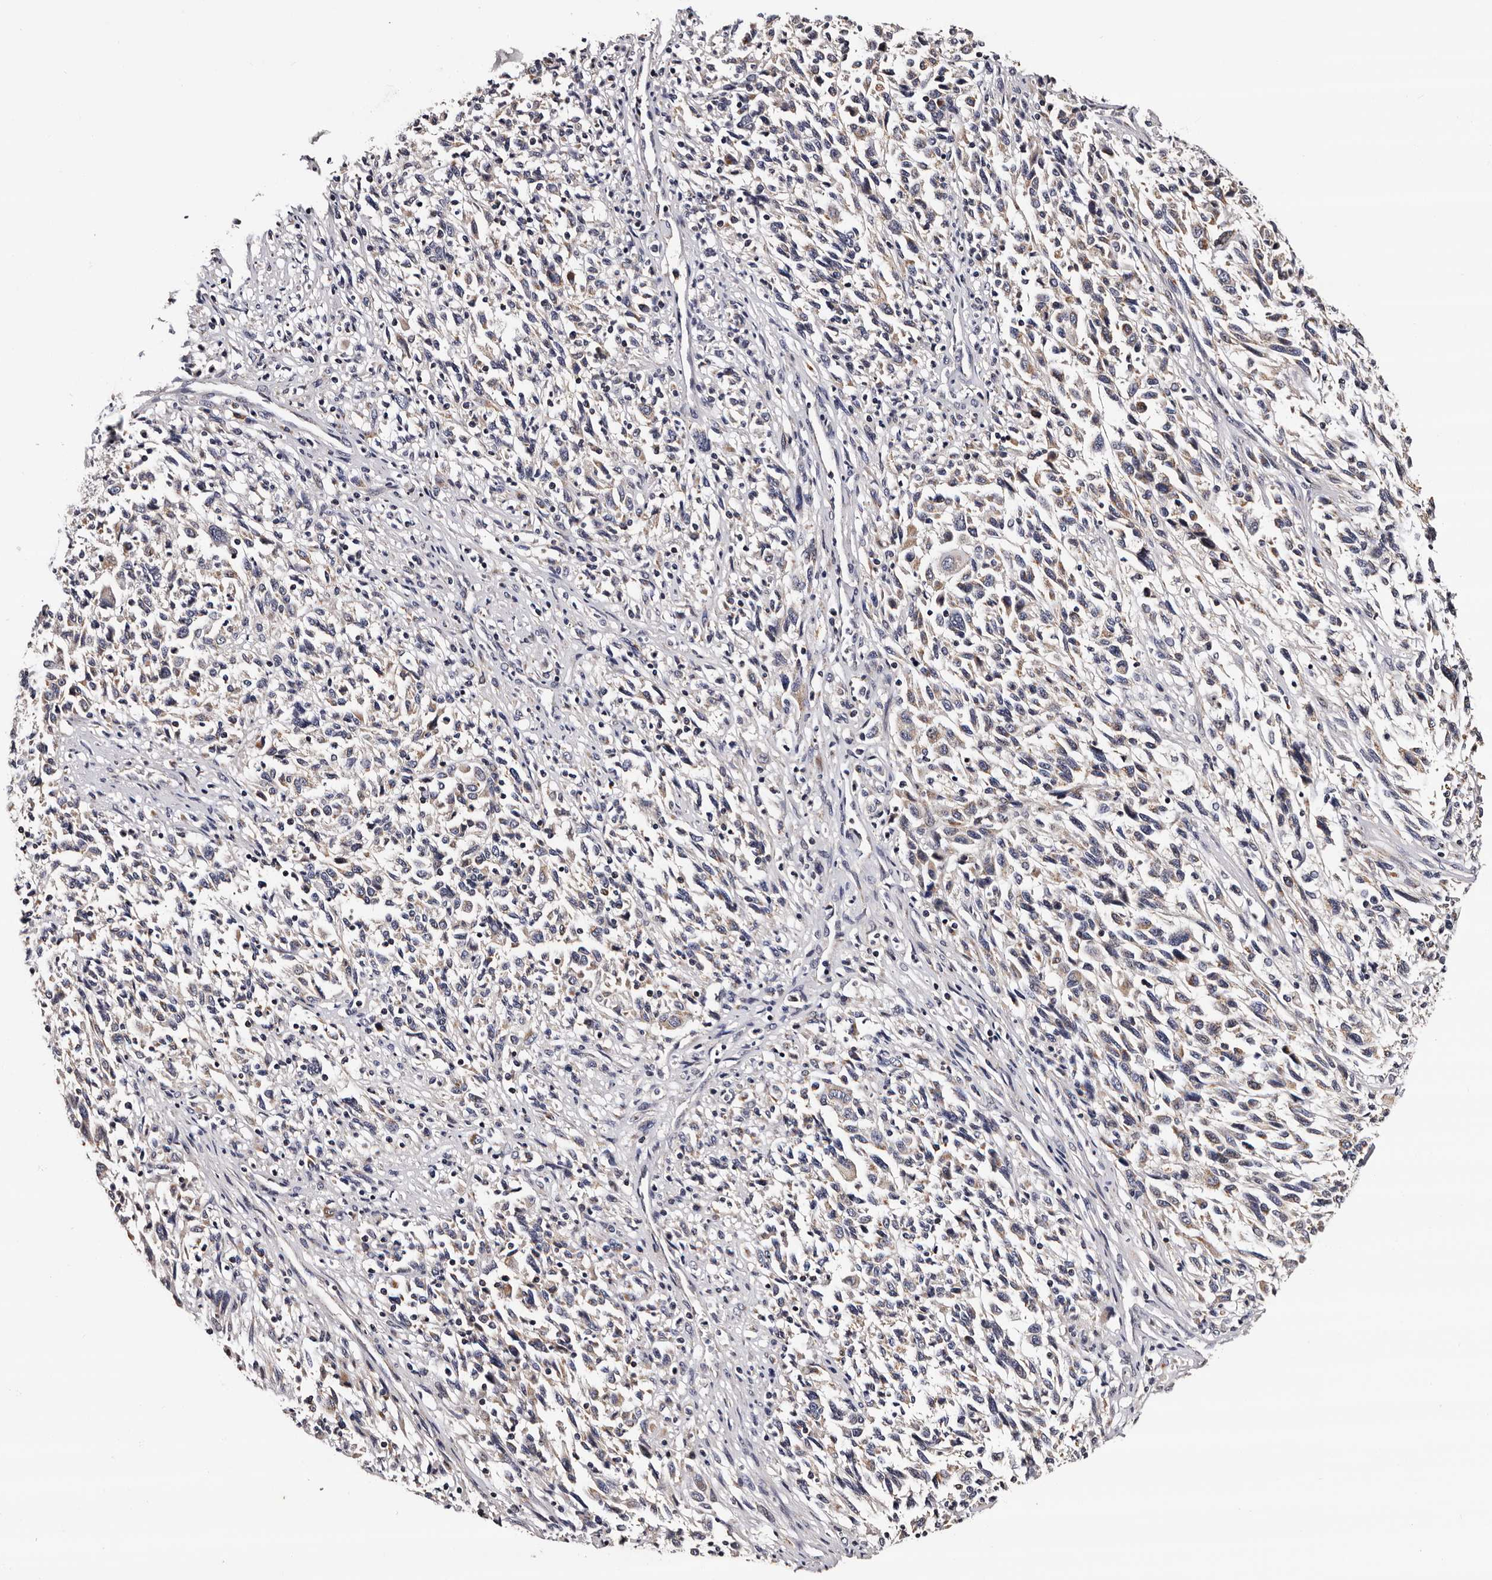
{"staining": {"intensity": "weak", "quantity": "<25%", "location": "cytoplasmic/membranous"}, "tissue": "melanoma", "cell_type": "Tumor cells", "image_type": "cancer", "snomed": [{"axis": "morphology", "description": "Malignant melanoma, Metastatic site"}, {"axis": "topography", "description": "Lymph node"}], "caption": "Immunohistochemical staining of malignant melanoma (metastatic site) exhibits no significant positivity in tumor cells.", "gene": "TAF4B", "patient": {"sex": "male", "age": 61}}